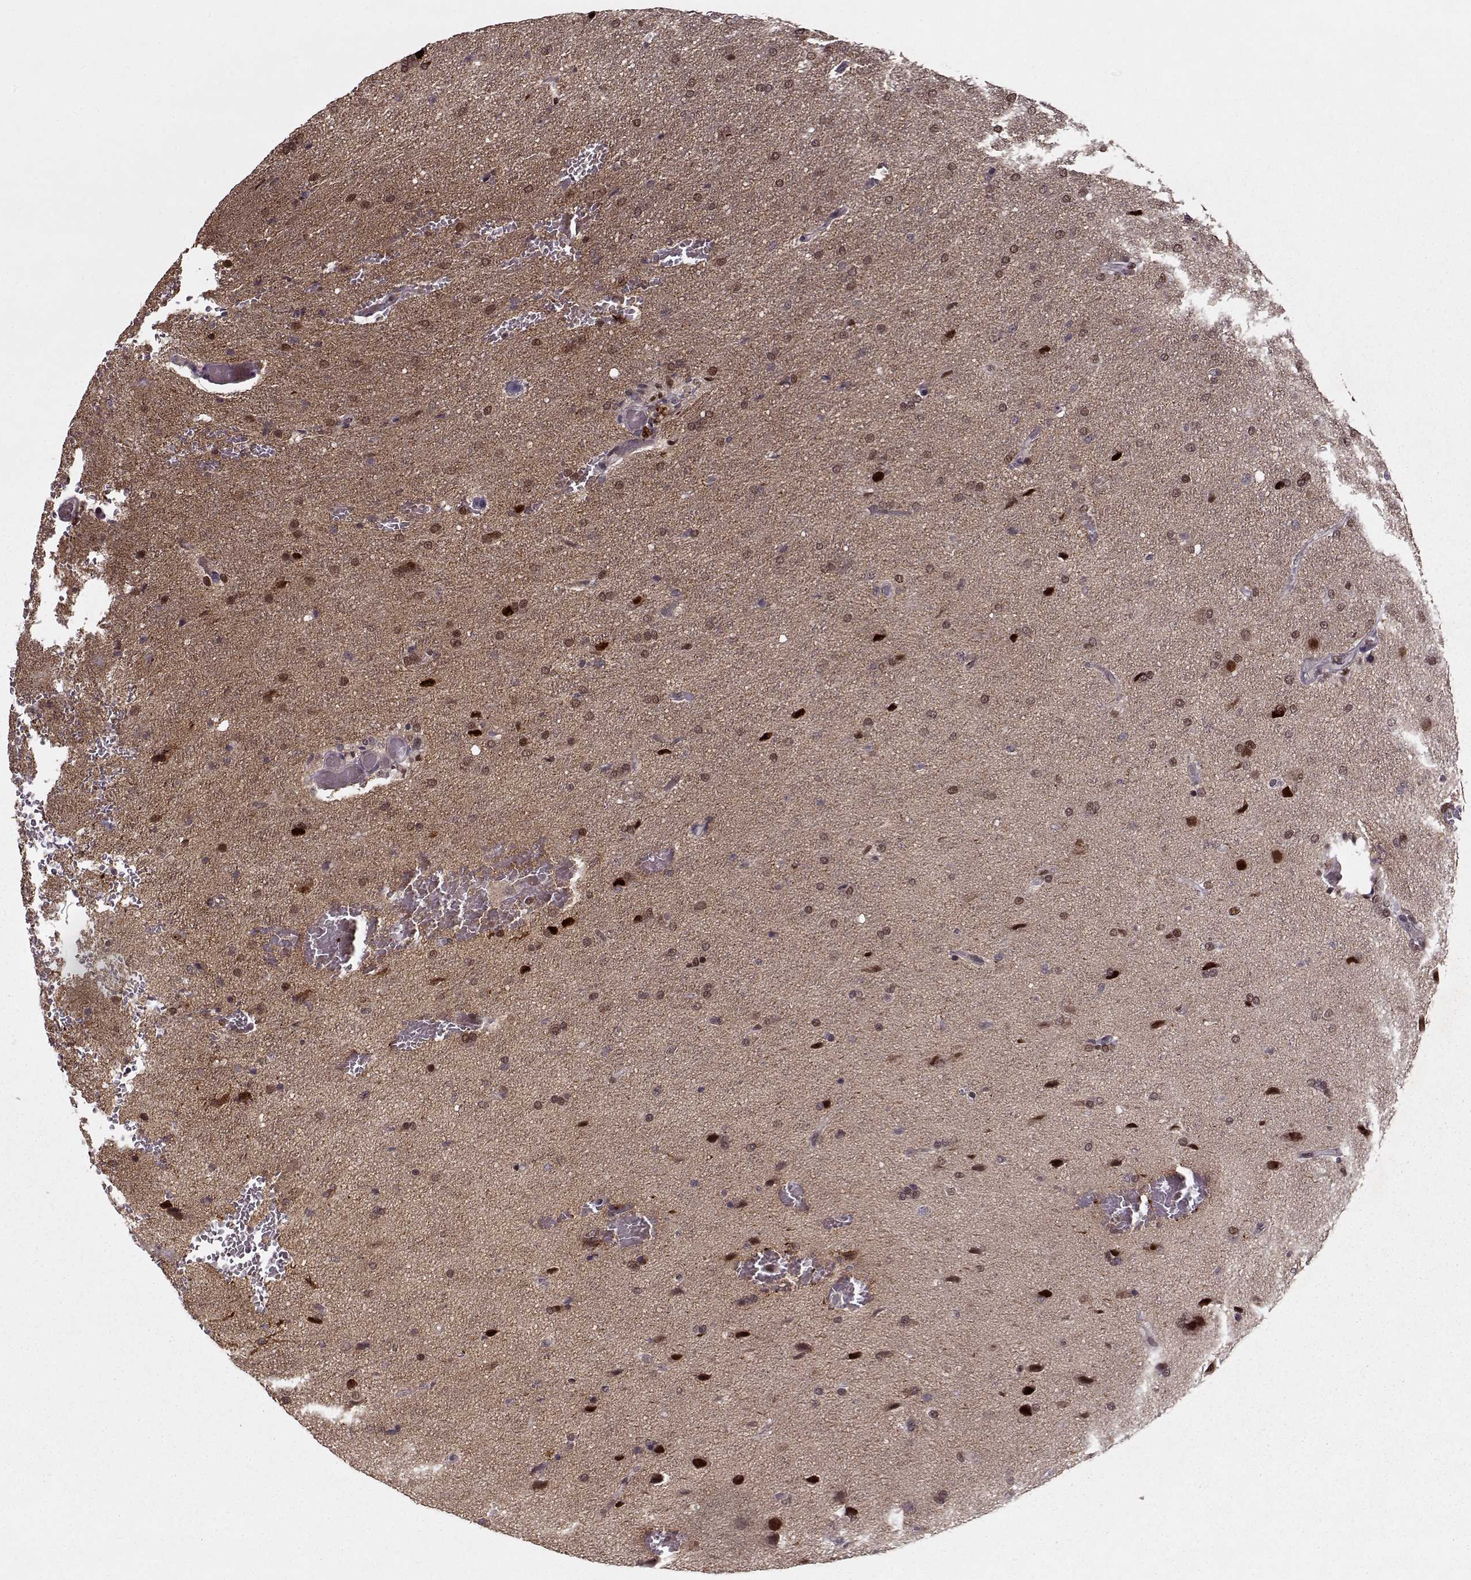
{"staining": {"intensity": "weak", "quantity": ">75%", "location": "cytoplasmic/membranous"}, "tissue": "glioma", "cell_type": "Tumor cells", "image_type": "cancer", "snomed": [{"axis": "morphology", "description": "Glioma, malignant, High grade"}, {"axis": "topography", "description": "Brain"}], "caption": "The immunohistochemical stain labels weak cytoplasmic/membranous positivity in tumor cells of malignant high-grade glioma tissue. (brown staining indicates protein expression, while blue staining denotes nuclei).", "gene": "DENND4B", "patient": {"sex": "male", "age": 68}}